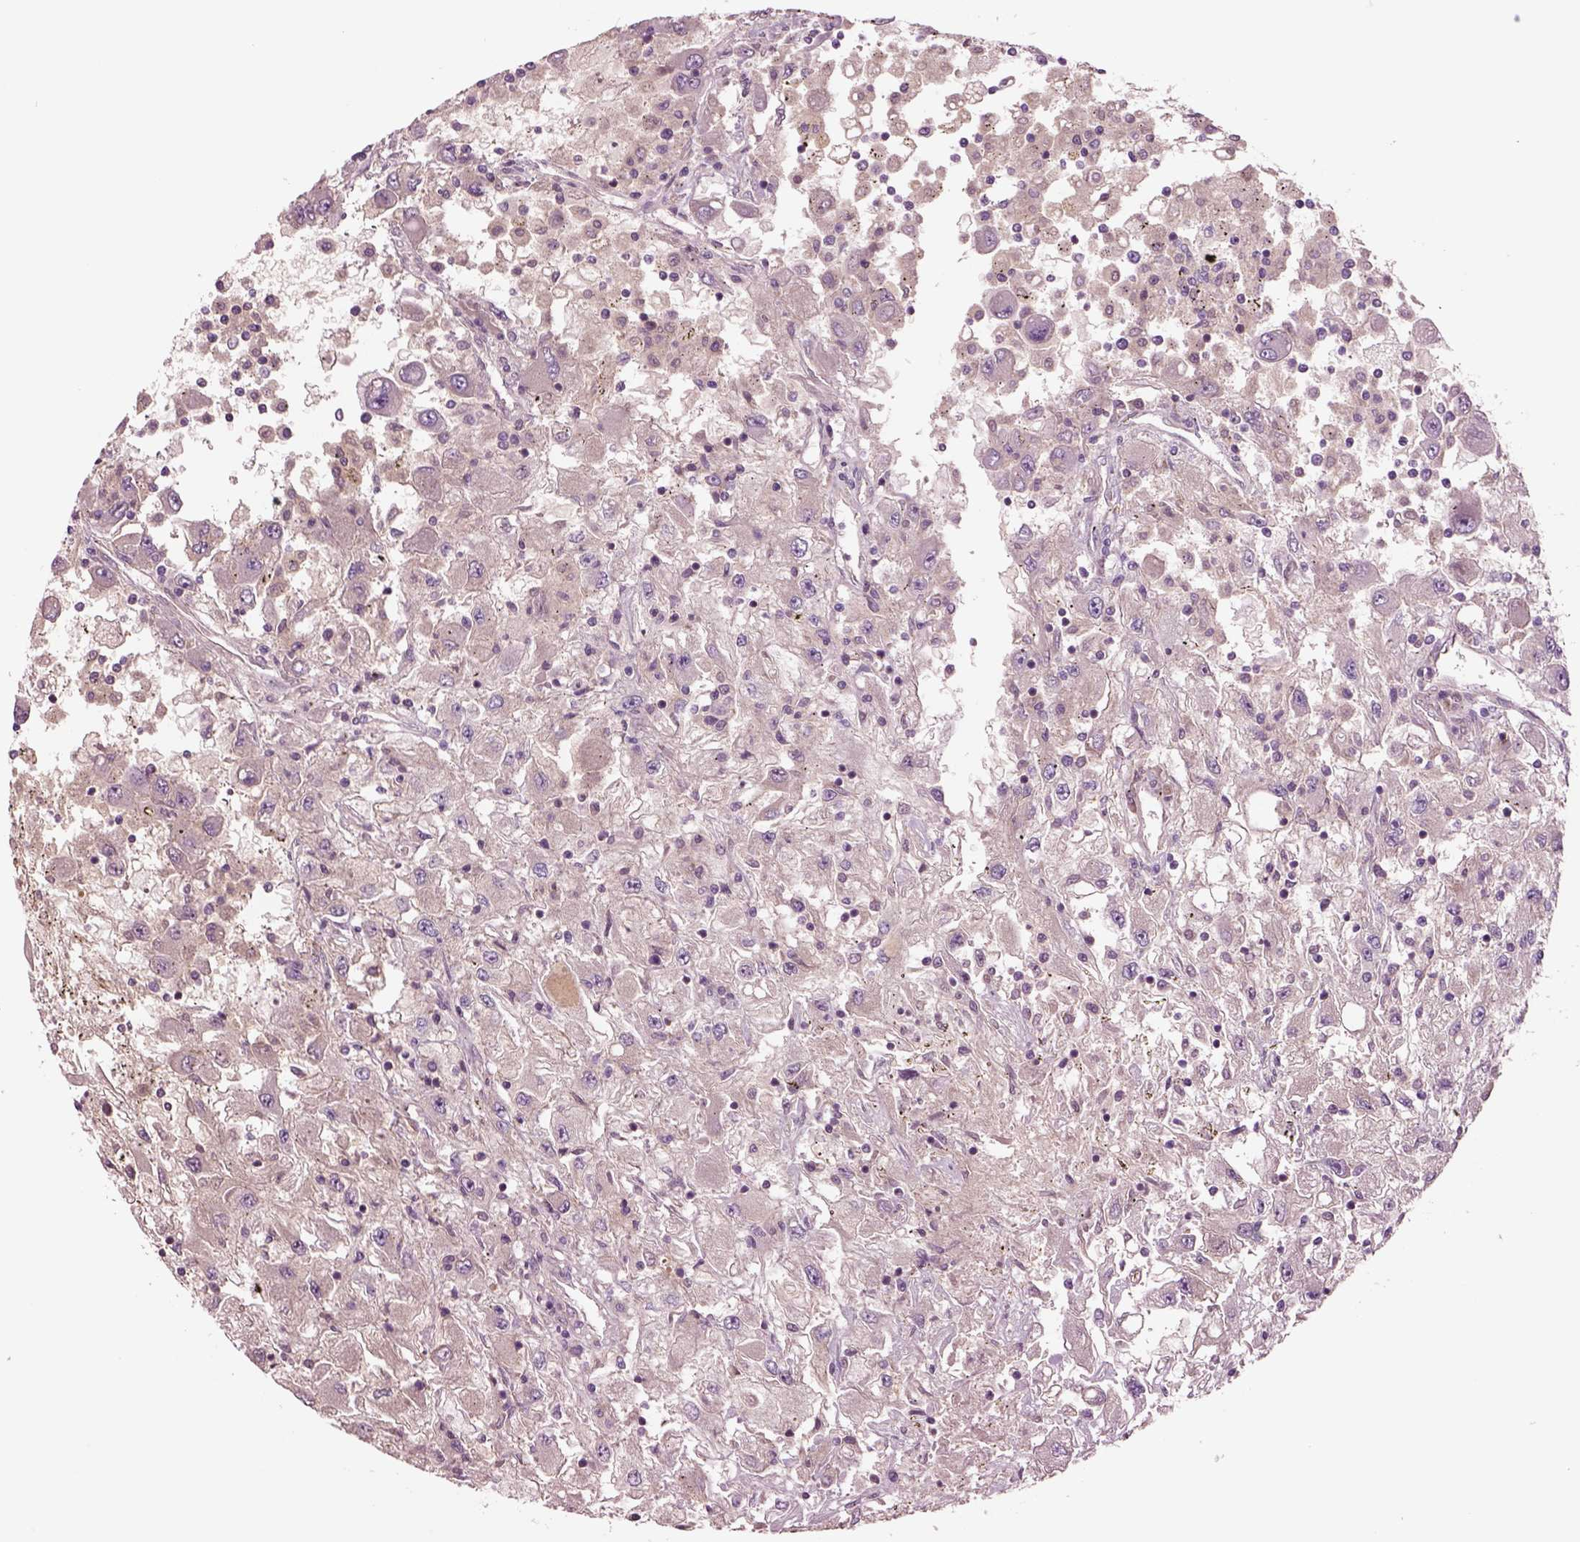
{"staining": {"intensity": "negative", "quantity": "none", "location": "none"}, "tissue": "renal cancer", "cell_type": "Tumor cells", "image_type": "cancer", "snomed": [{"axis": "morphology", "description": "Adenocarcinoma, NOS"}, {"axis": "topography", "description": "Kidney"}], "caption": "Protein analysis of renal cancer exhibits no significant positivity in tumor cells. (DAB (3,3'-diaminobenzidine) immunohistochemistry visualized using brightfield microscopy, high magnification).", "gene": "HTR1B", "patient": {"sex": "female", "age": 67}}